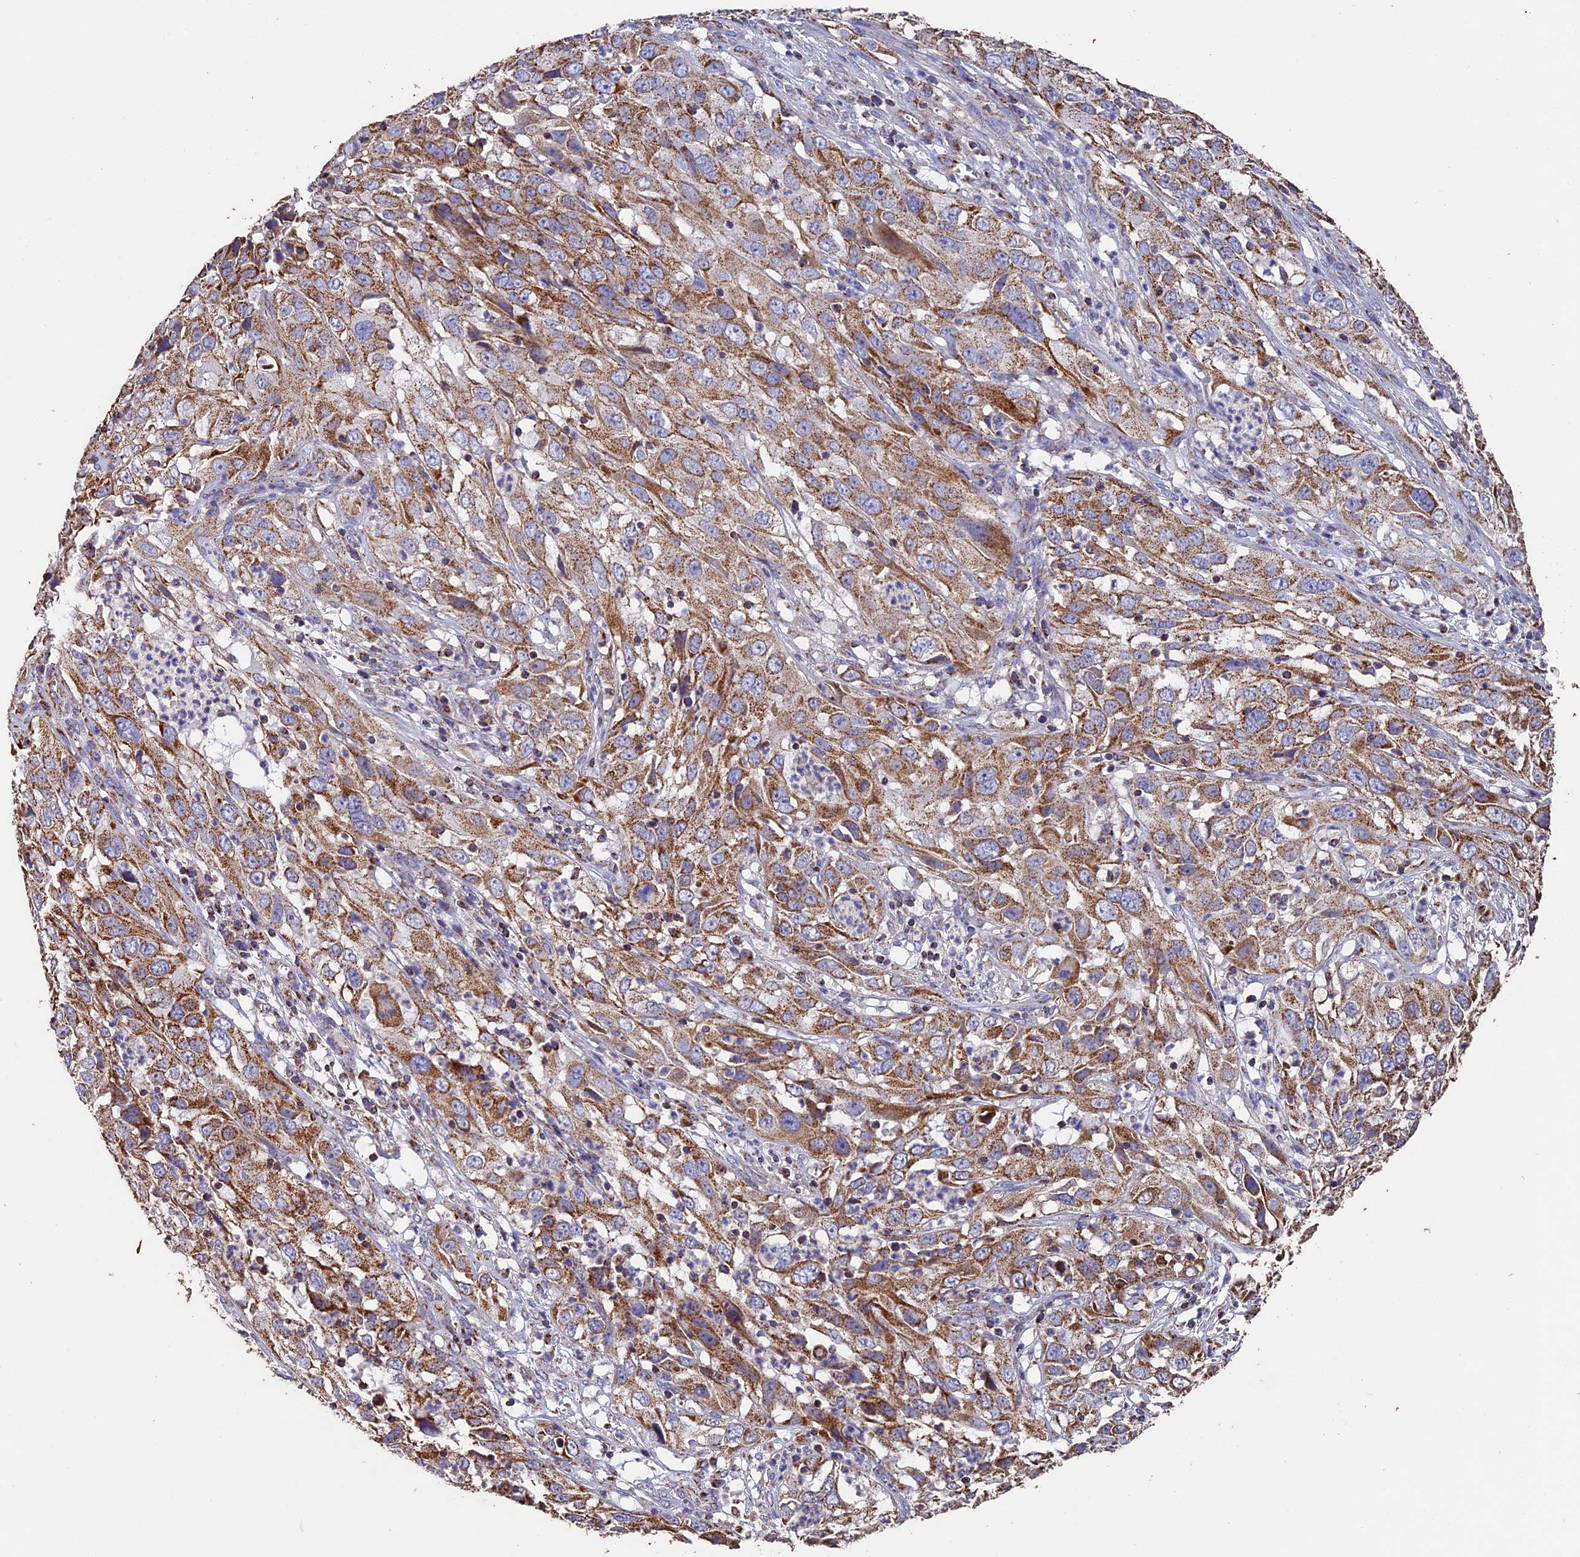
{"staining": {"intensity": "strong", "quantity": ">75%", "location": "cytoplasmic/membranous"}, "tissue": "cervical cancer", "cell_type": "Tumor cells", "image_type": "cancer", "snomed": [{"axis": "morphology", "description": "Squamous cell carcinoma, NOS"}, {"axis": "topography", "description": "Cervix"}], "caption": "High-power microscopy captured an IHC micrograph of cervical cancer (squamous cell carcinoma), revealing strong cytoplasmic/membranous positivity in approximately >75% of tumor cells.", "gene": "ADAT1", "patient": {"sex": "female", "age": 32}}